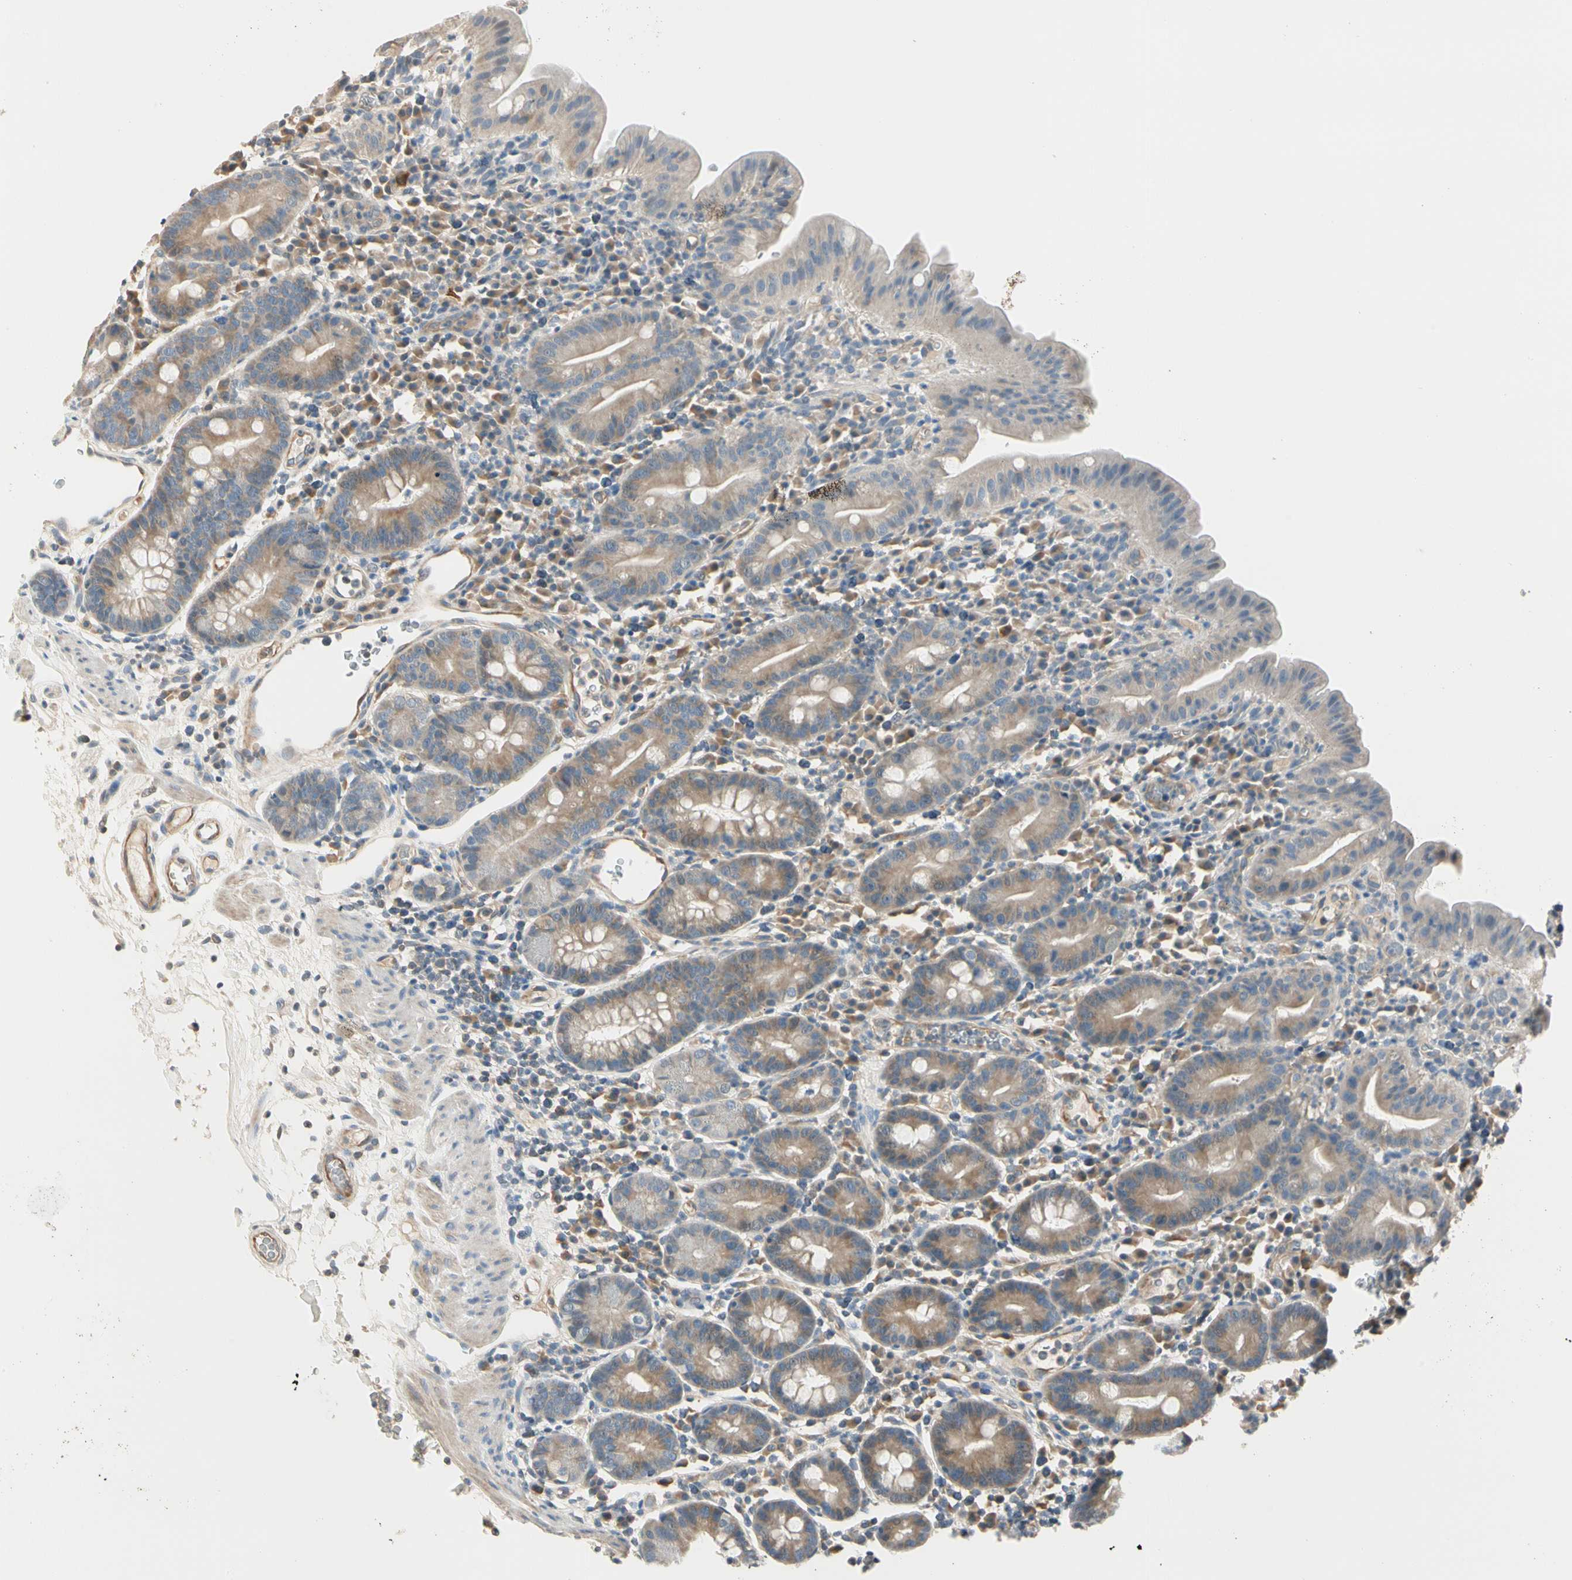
{"staining": {"intensity": "weak", "quantity": ">75%", "location": "cytoplasmic/membranous"}, "tissue": "duodenum", "cell_type": "Glandular cells", "image_type": "normal", "snomed": [{"axis": "morphology", "description": "Normal tissue, NOS"}, {"axis": "topography", "description": "Duodenum"}], "caption": "The micrograph displays staining of normal duodenum, revealing weak cytoplasmic/membranous protein positivity (brown color) within glandular cells. (DAB IHC with brightfield microscopy, high magnification).", "gene": "GPR153", "patient": {"sex": "male", "age": 50}}